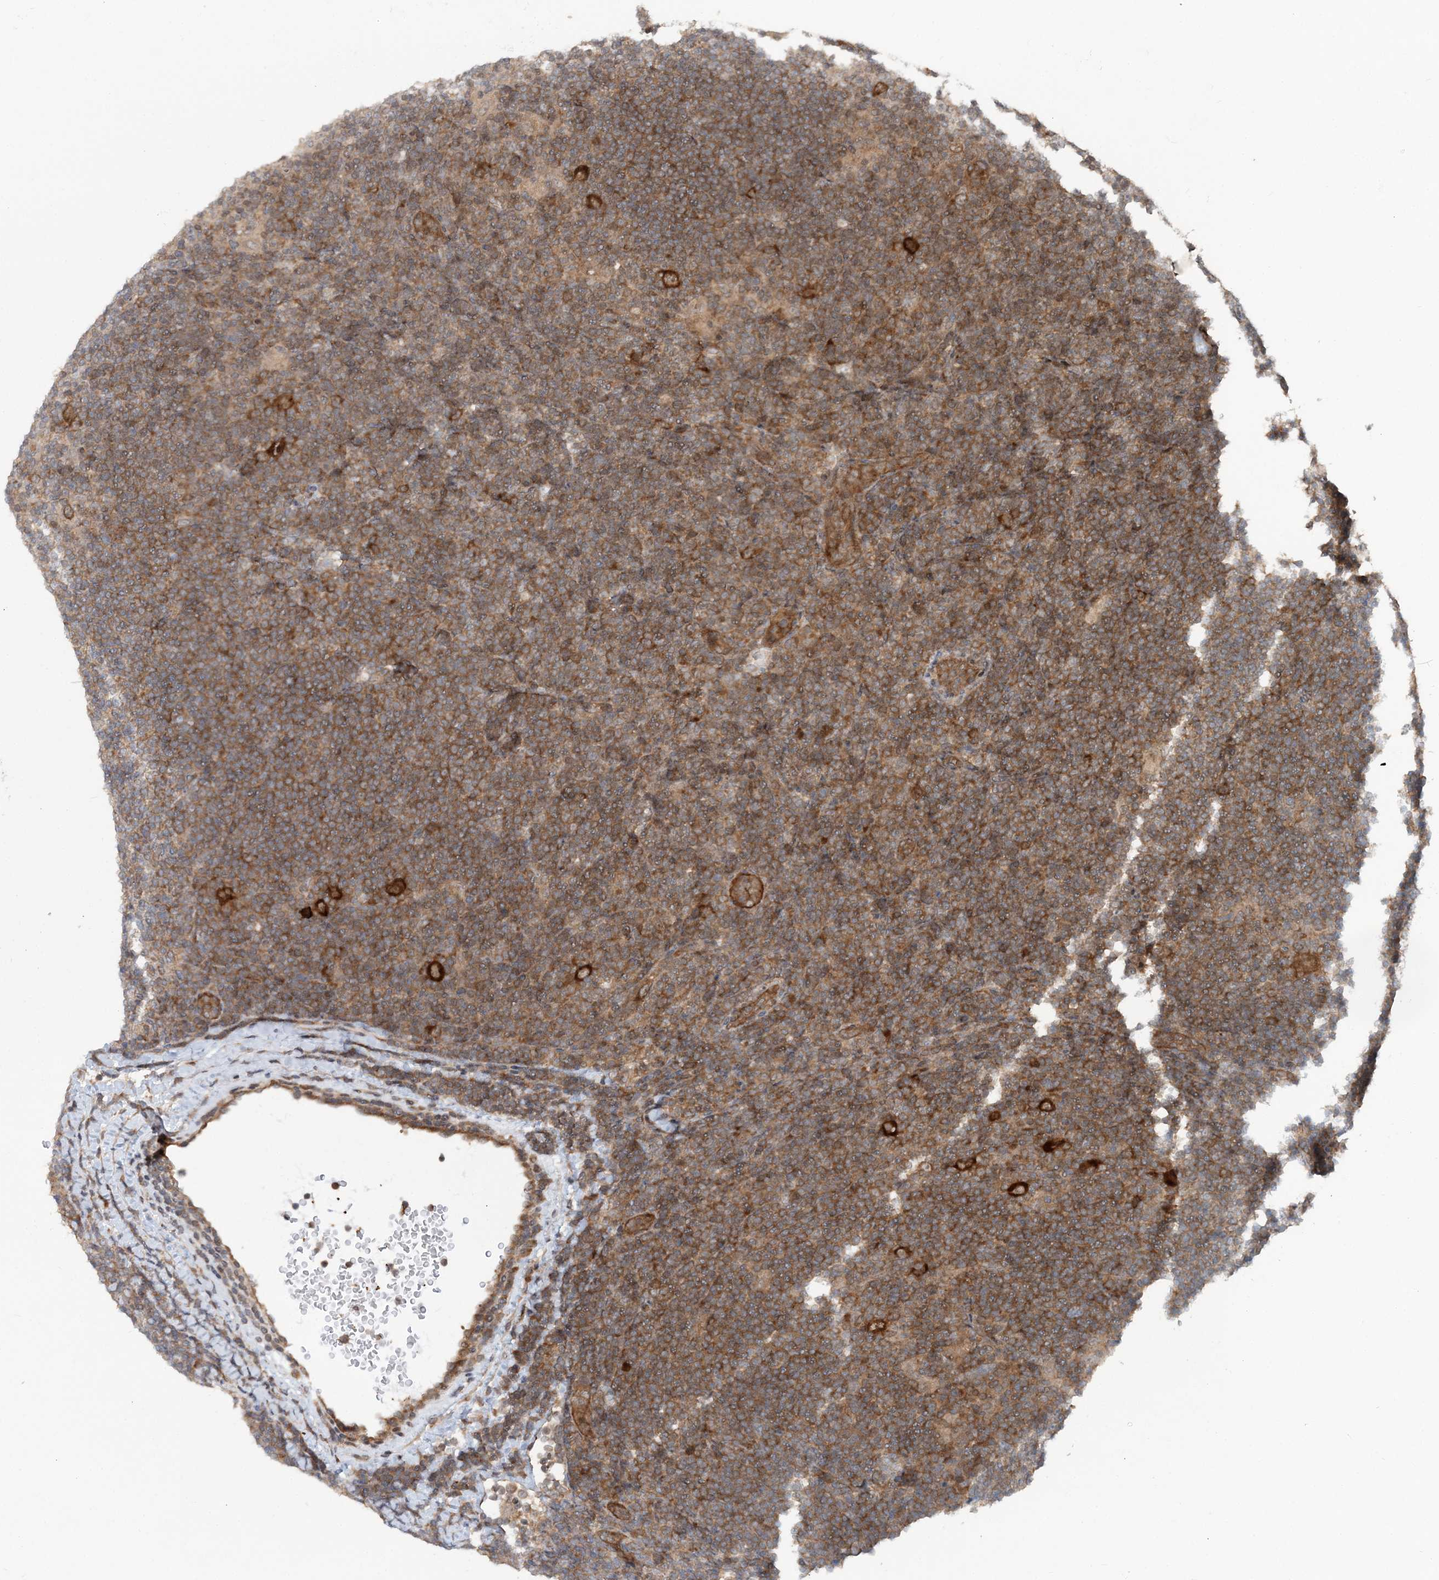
{"staining": {"intensity": "strong", "quantity": ">75%", "location": "cytoplasmic/membranous"}, "tissue": "lymphoma", "cell_type": "Tumor cells", "image_type": "cancer", "snomed": [{"axis": "morphology", "description": "Hodgkin's disease, NOS"}, {"axis": "topography", "description": "Lymph node"}], "caption": "Lymphoma stained for a protein shows strong cytoplasmic/membranous positivity in tumor cells. (DAB IHC, brown staining for protein, blue staining for nuclei).", "gene": "GEMIN5", "patient": {"sex": "female", "age": 57}}